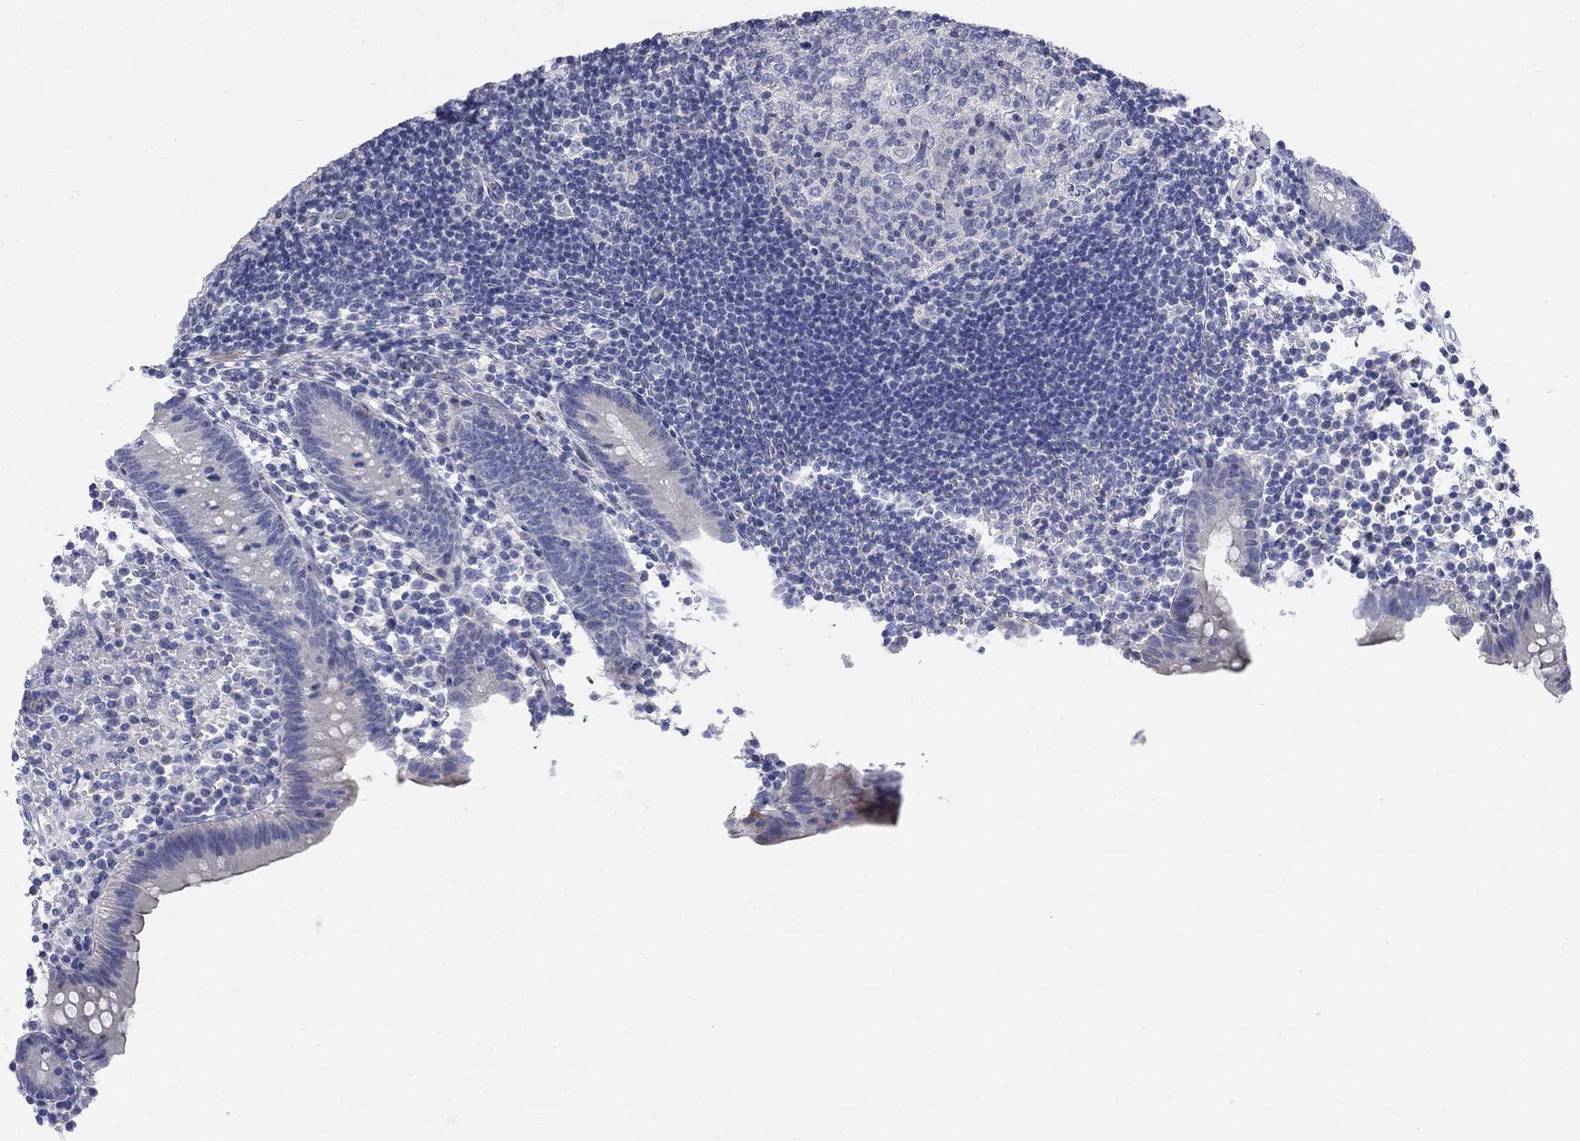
{"staining": {"intensity": "negative", "quantity": "none", "location": "none"}, "tissue": "appendix", "cell_type": "Glandular cells", "image_type": "normal", "snomed": [{"axis": "morphology", "description": "Normal tissue, NOS"}, {"axis": "topography", "description": "Appendix"}], "caption": "Image shows no significant protein staining in glandular cells of benign appendix.", "gene": "TMEM249", "patient": {"sex": "female", "age": 40}}